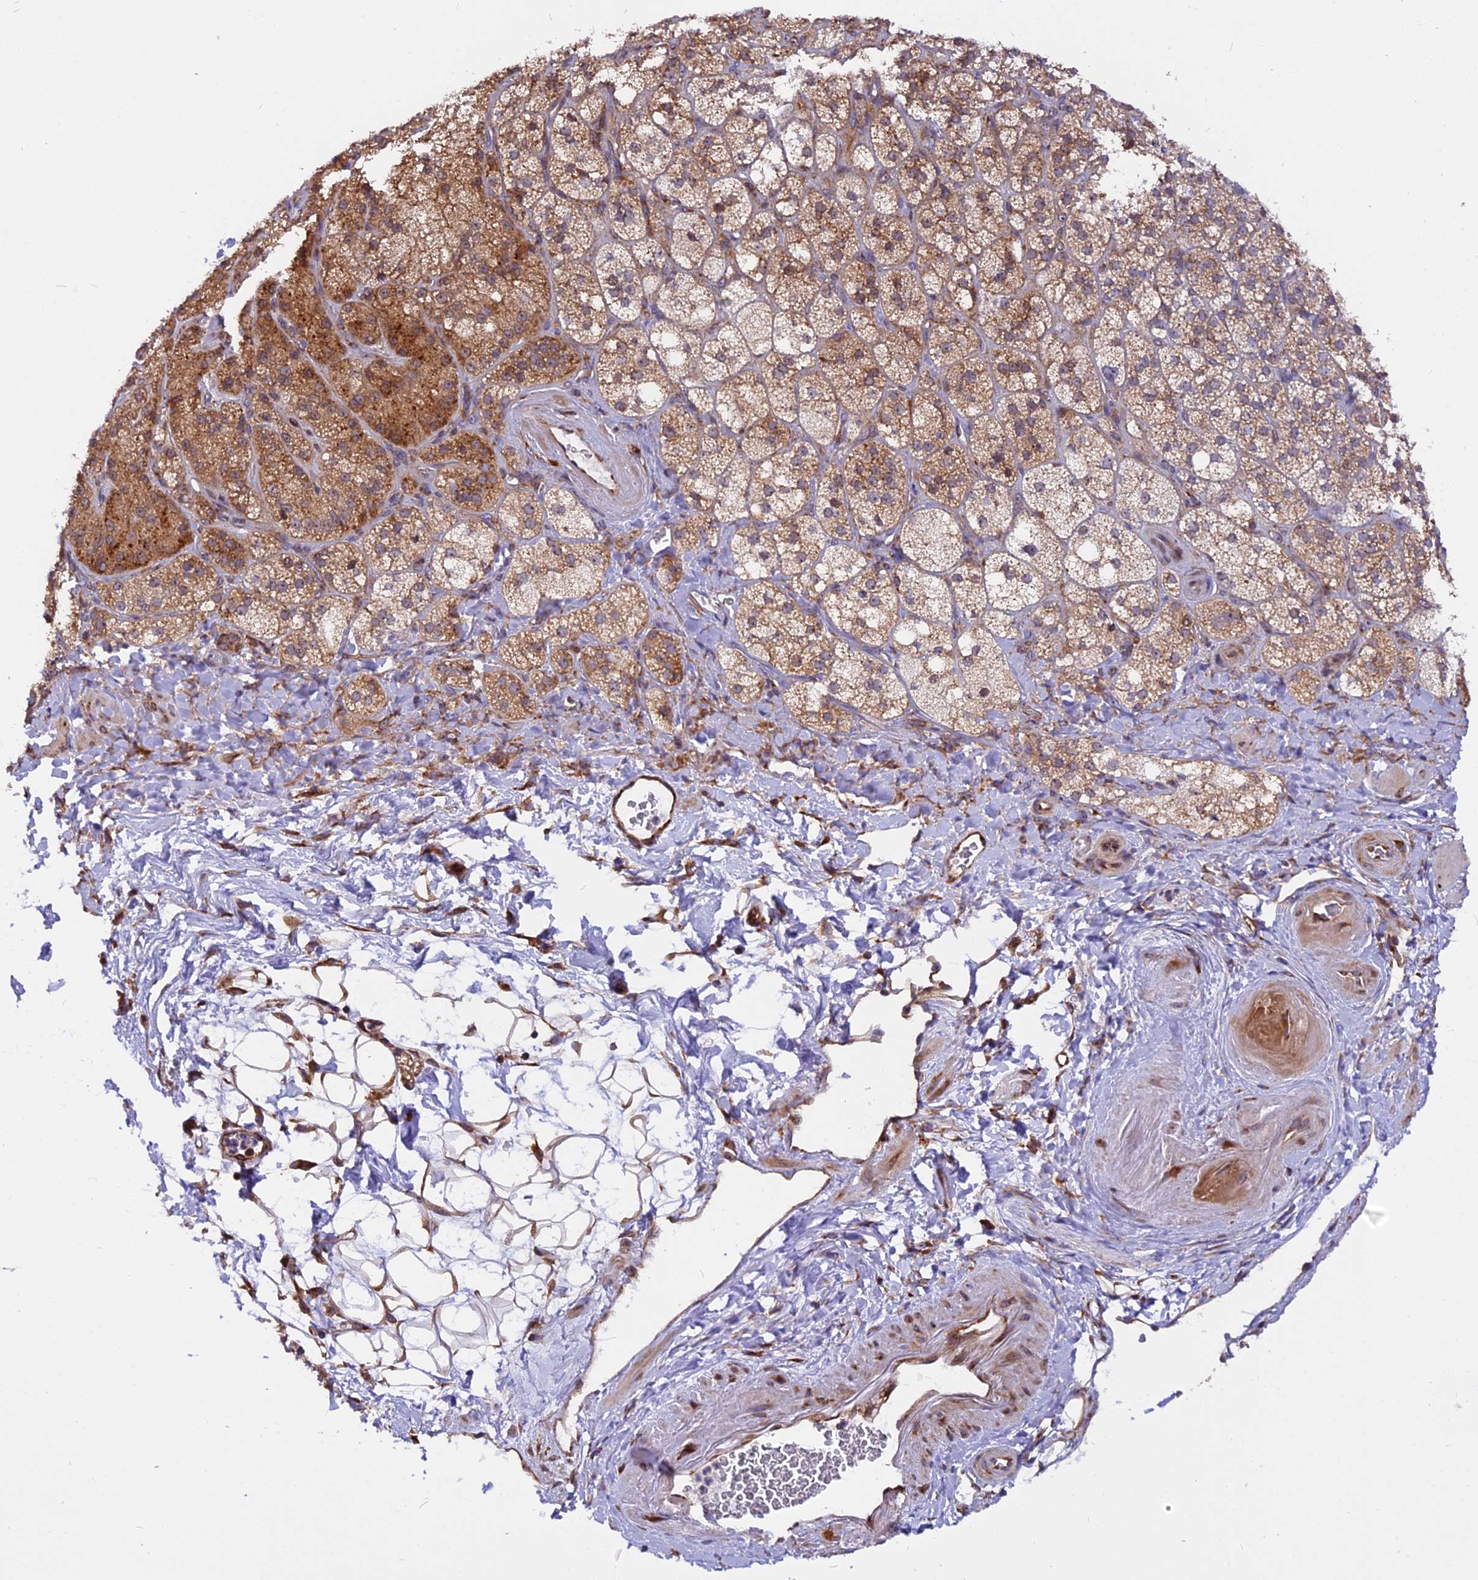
{"staining": {"intensity": "strong", "quantity": "25%-75%", "location": "cytoplasmic/membranous"}, "tissue": "adrenal gland", "cell_type": "Glandular cells", "image_type": "normal", "snomed": [{"axis": "morphology", "description": "Normal tissue, NOS"}, {"axis": "topography", "description": "Adrenal gland"}], "caption": "Brown immunohistochemical staining in normal human adrenal gland reveals strong cytoplasmic/membranous expression in about 25%-75% of glandular cells. The staining was performed using DAB, with brown indicating positive protein expression. Nuclei are stained blue with hematoxylin.", "gene": "GNPTAB", "patient": {"sex": "male", "age": 61}}